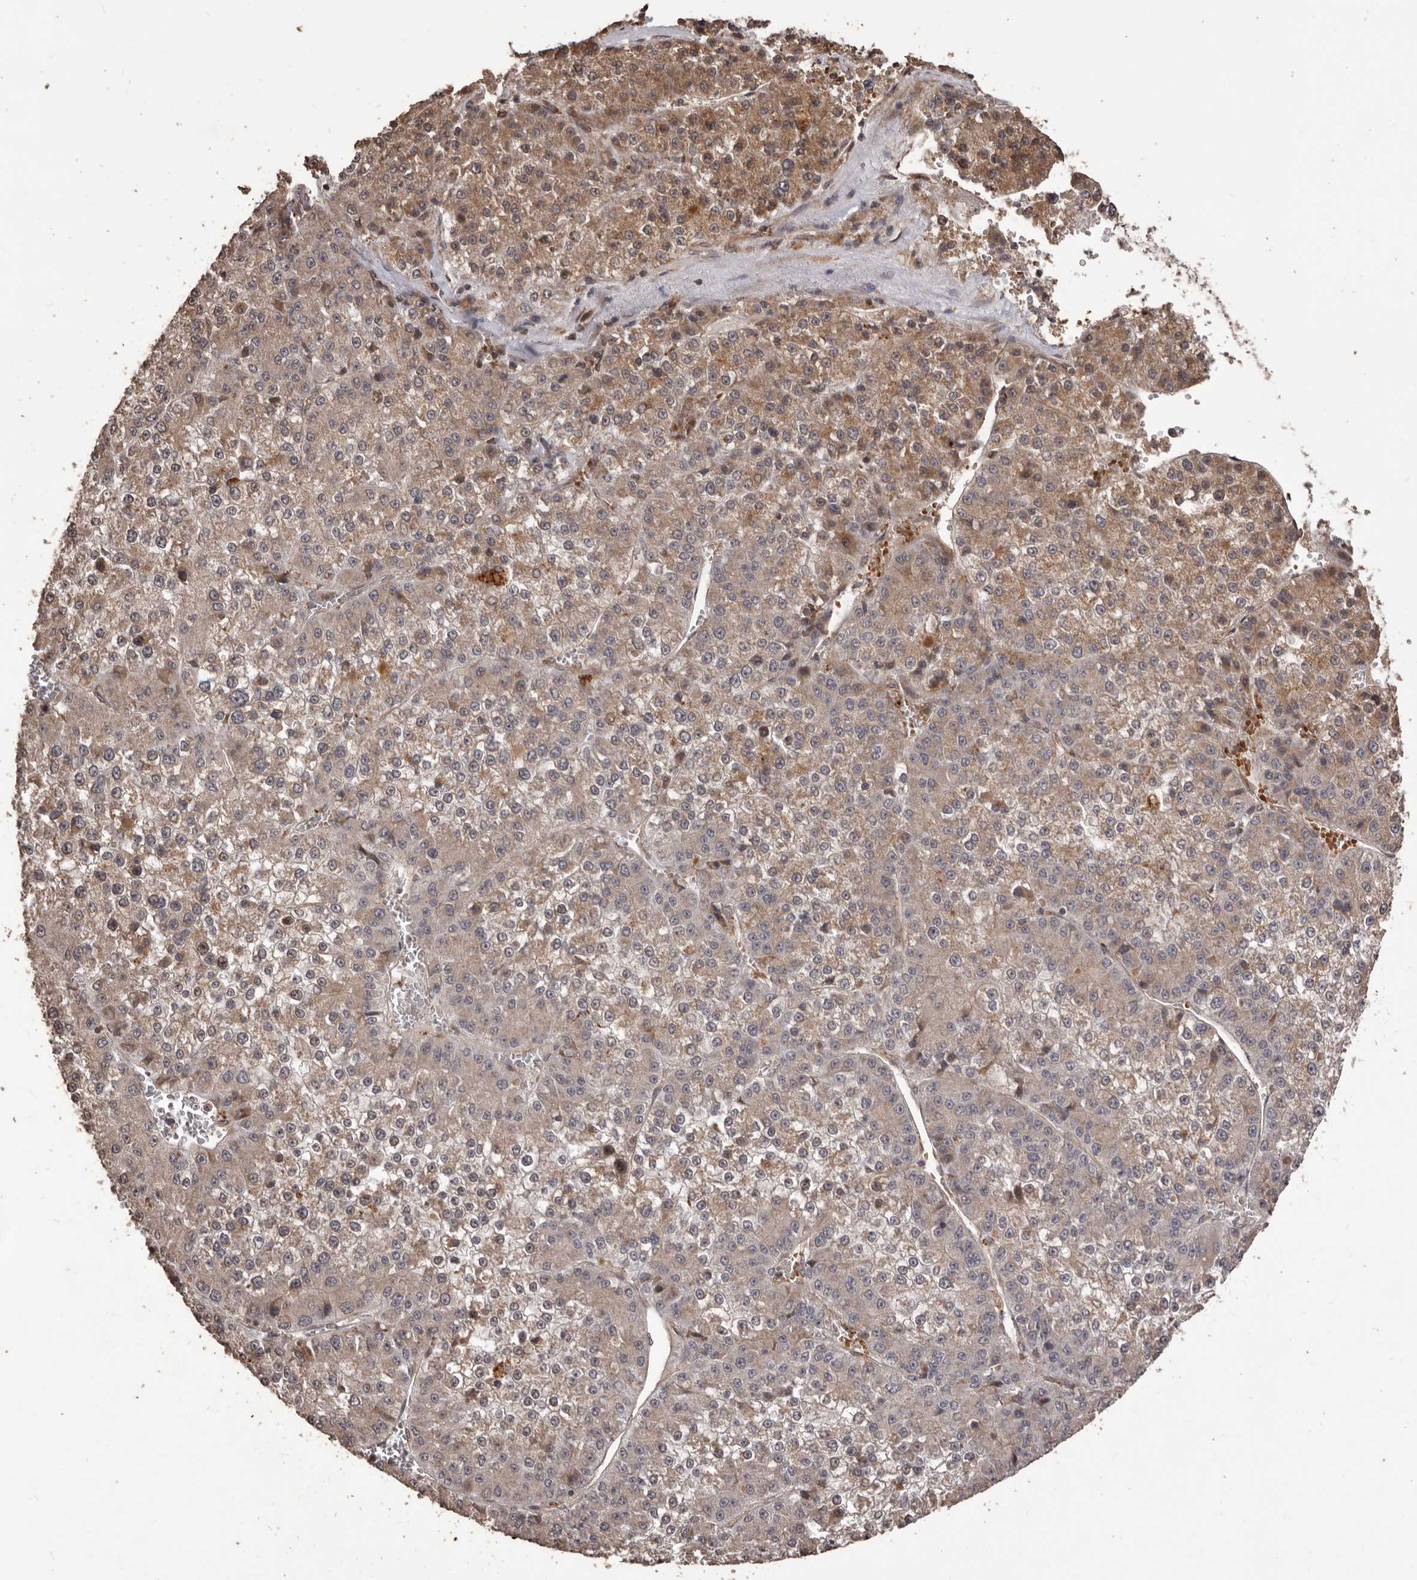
{"staining": {"intensity": "weak", "quantity": ">75%", "location": "cytoplasmic/membranous"}, "tissue": "liver cancer", "cell_type": "Tumor cells", "image_type": "cancer", "snomed": [{"axis": "morphology", "description": "Carcinoma, Hepatocellular, NOS"}, {"axis": "topography", "description": "Liver"}], "caption": "A photomicrograph showing weak cytoplasmic/membranous positivity in about >75% of tumor cells in liver cancer, as visualized by brown immunohistochemical staining.", "gene": "QRSL1", "patient": {"sex": "female", "age": 73}}